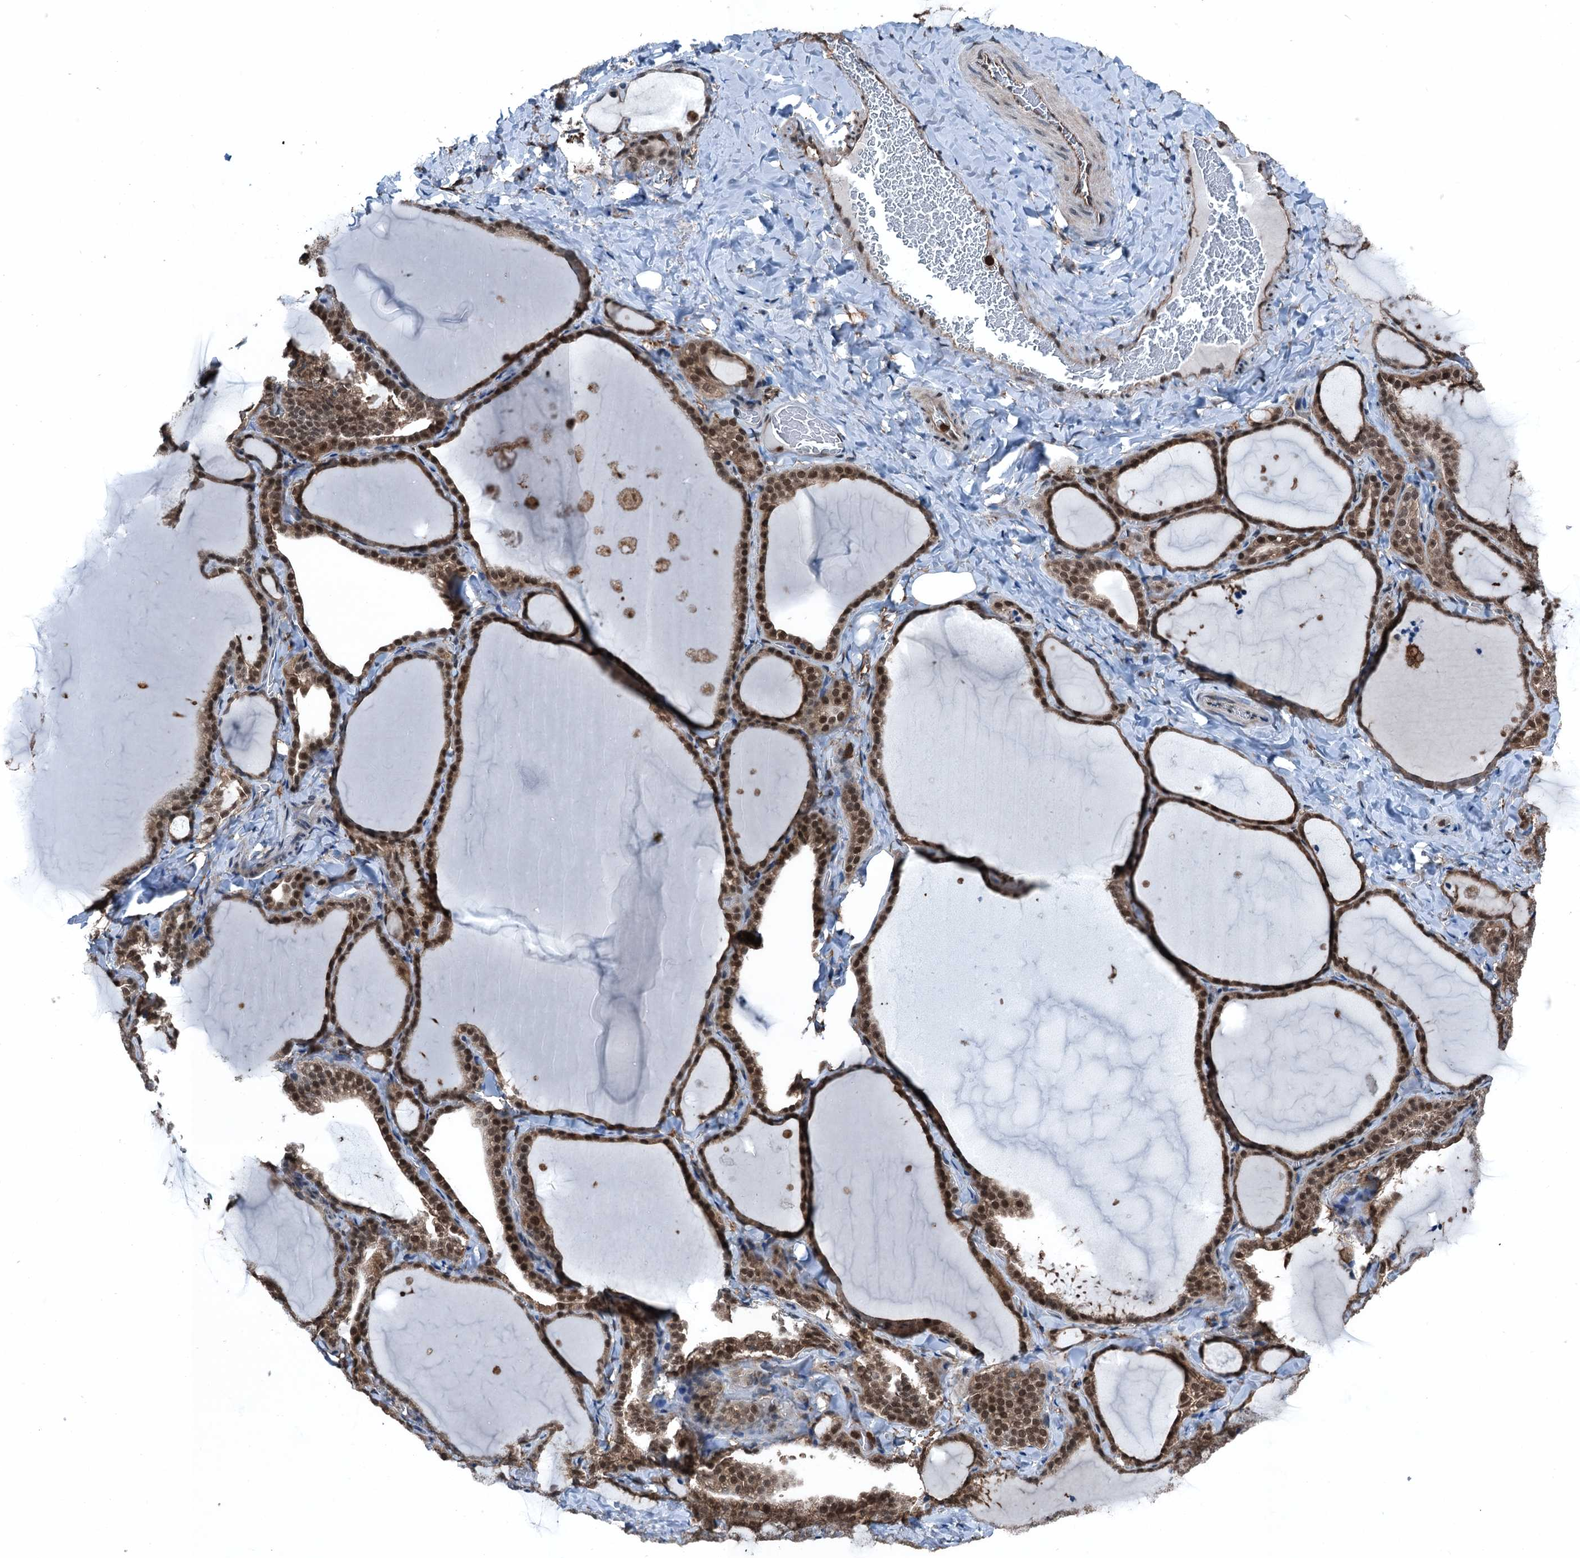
{"staining": {"intensity": "moderate", "quantity": ">75%", "location": "cytoplasmic/membranous,nuclear"}, "tissue": "thyroid gland", "cell_type": "Glandular cells", "image_type": "normal", "snomed": [{"axis": "morphology", "description": "Normal tissue, NOS"}, {"axis": "topography", "description": "Thyroid gland"}], "caption": "The immunohistochemical stain highlights moderate cytoplasmic/membranous,nuclear expression in glandular cells of unremarkable thyroid gland. Ihc stains the protein in brown and the nuclei are stained blue.", "gene": "RNH1", "patient": {"sex": "female", "age": 22}}